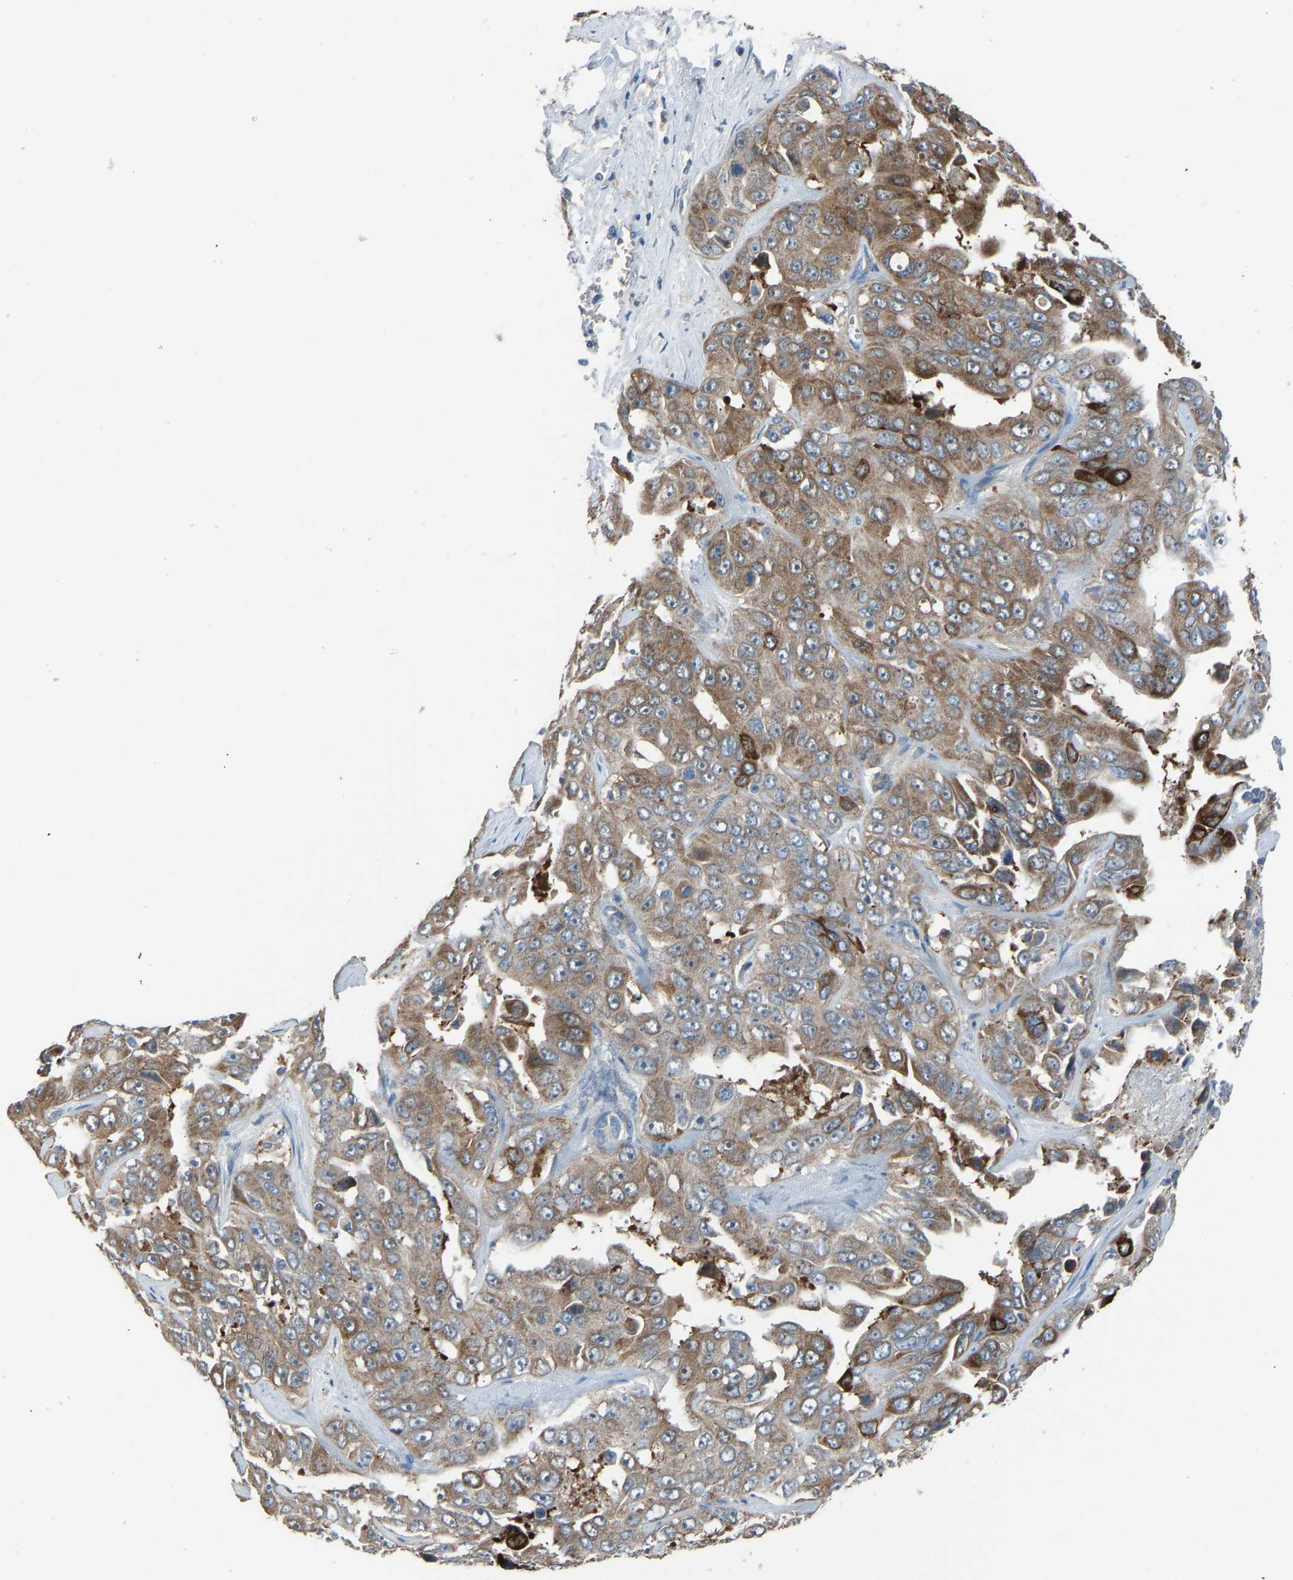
{"staining": {"intensity": "moderate", "quantity": ">75%", "location": "cytoplasmic/membranous"}, "tissue": "liver cancer", "cell_type": "Tumor cells", "image_type": "cancer", "snomed": [{"axis": "morphology", "description": "Cholangiocarcinoma"}, {"axis": "topography", "description": "Liver"}], "caption": "Human cholangiocarcinoma (liver) stained with a brown dye exhibits moderate cytoplasmic/membranous positive positivity in approximately >75% of tumor cells.", "gene": "TGFBR3", "patient": {"sex": "female", "age": 52}}